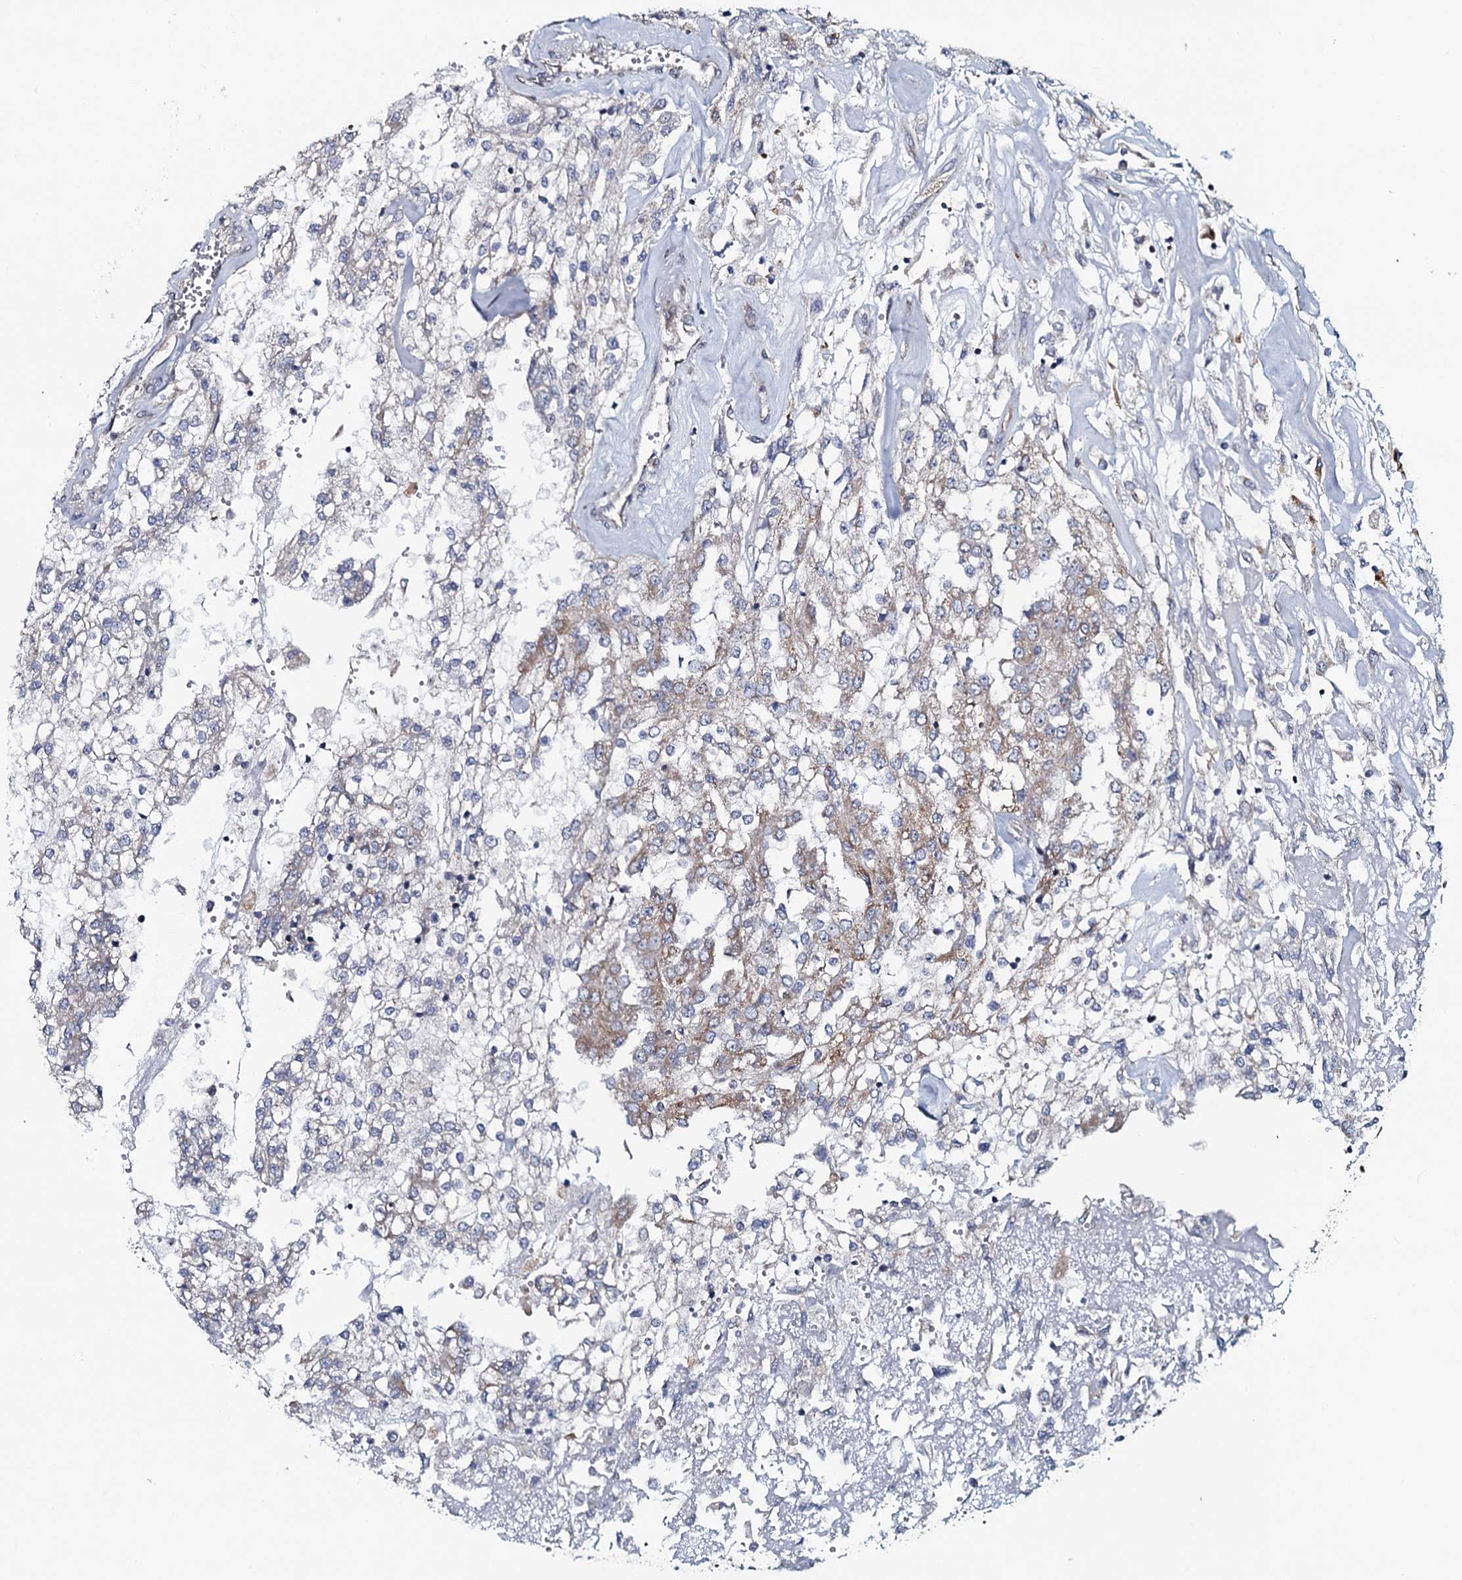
{"staining": {"intensity": "moderate", "quantity": "<25%", "location": "cytoplasmic/membranous"}, "tissue": "renal cancer", "cell_type": "Tumor cells", "image_type": "cancer", "snomed": [{"axis": "morphology", "description": "Adenocarcinoma, NOS"}, {"axis": "topography", "description": "Kidney"}], "caption": "A high-resolution image shows immunohistochemistry staining of renal cancer, which exhibits moderate cytoplasmic/membranous expression in approximately <25% of tumor cells.", "gene": "KCTD4", "patient": {"sex": "female", "age": 52}}